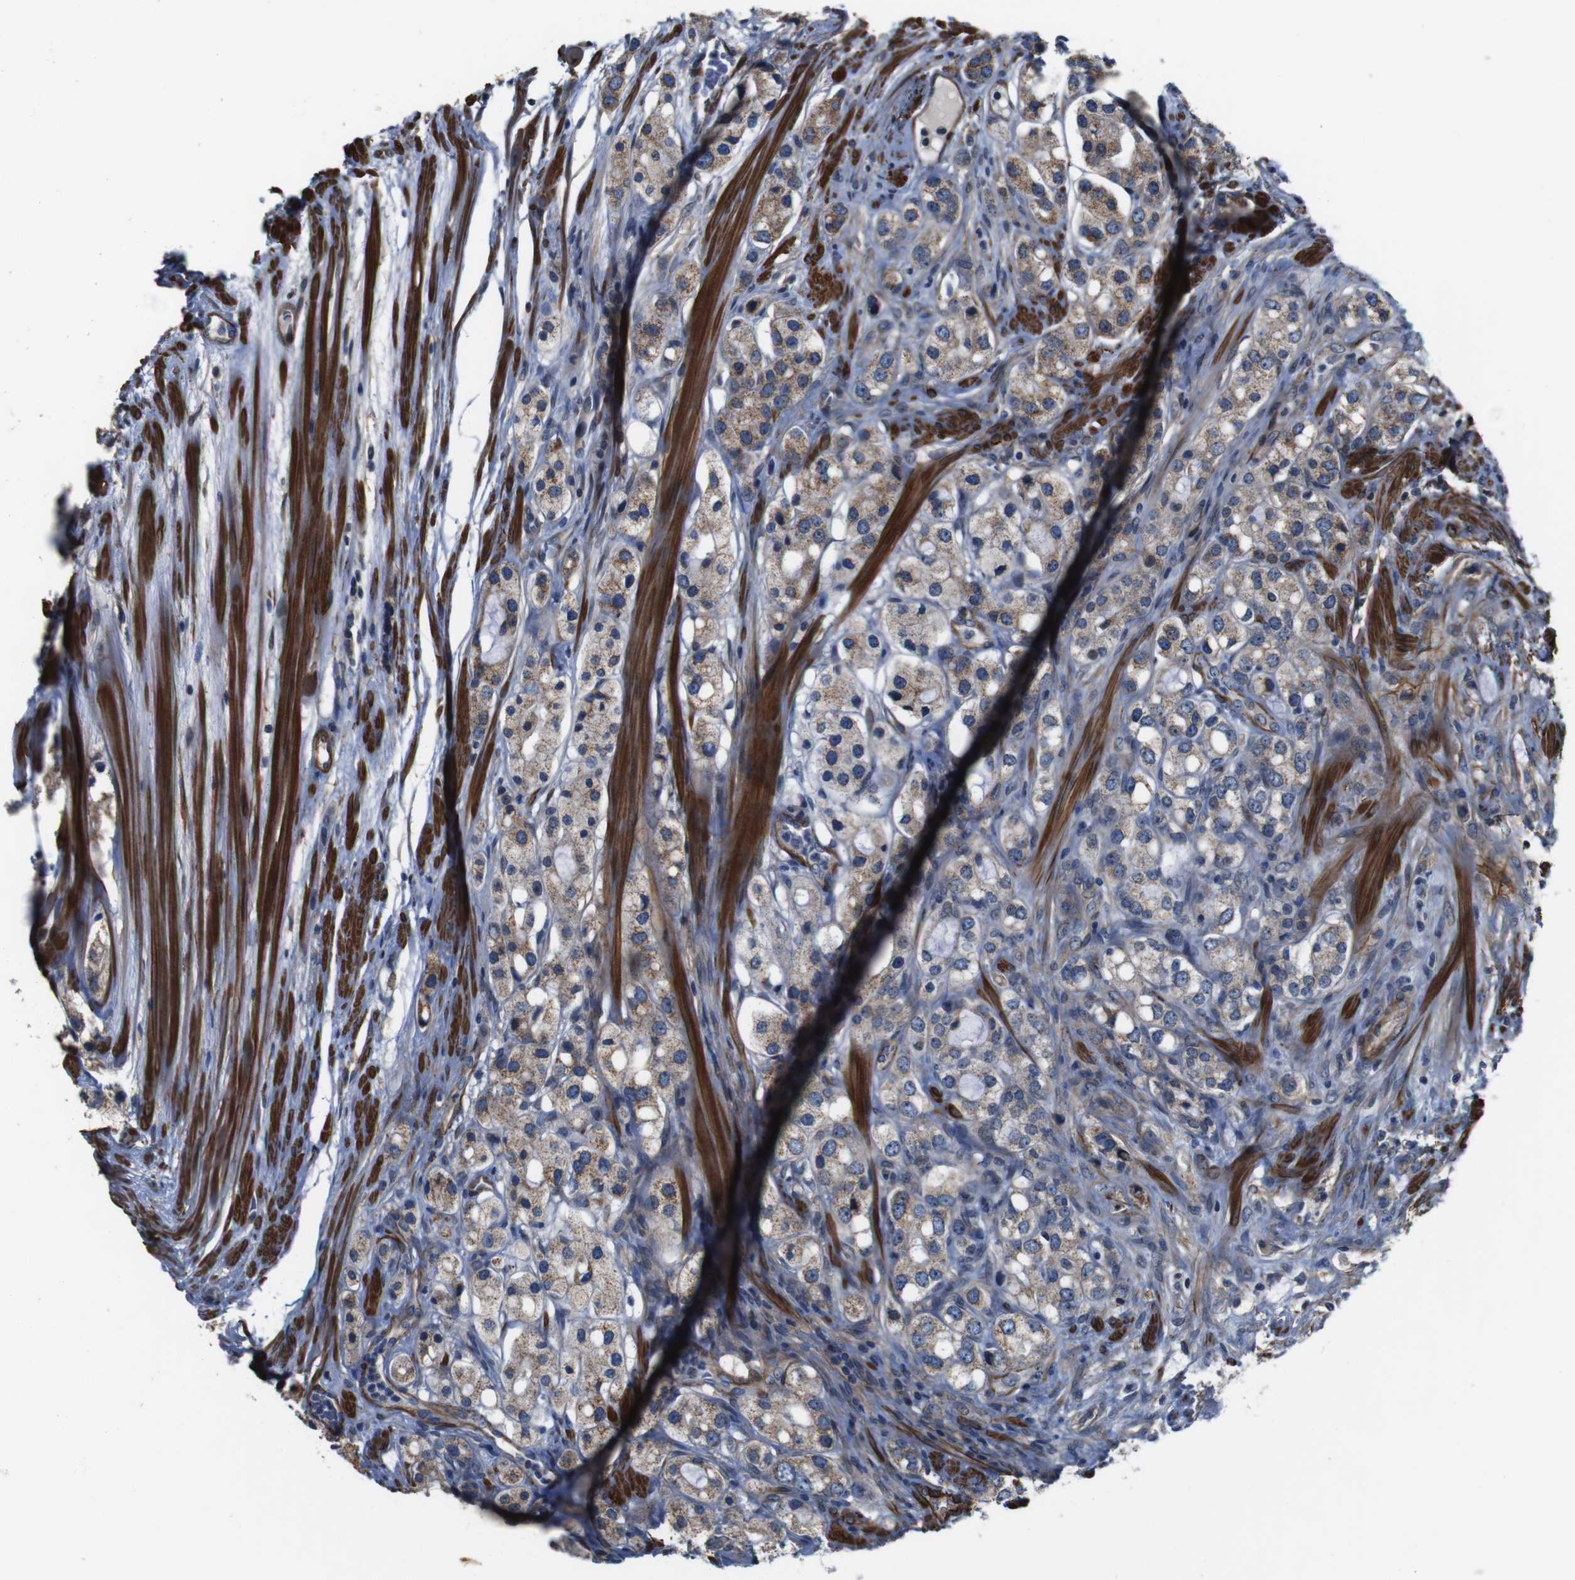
{"staining": {"intensity": "weak", "quantity": ">75%", "location": "cytoplasmic/membranous"}, "tissue": "prostate cancer", "cell_type": "Tumor cells", "image_type": "cancer", "snomed": [{"axis": "morphology", "description": "Adenocarcinoma, High grade"}, {"axis": "topography", "description": "Prostate"}], "caption": "Prostate cancer was stained to show a protein in brown. There is low levels of weak cytoplasmic/membranous staining in approximately >75% of tumor cells.", "gene": "GGT7", "patient": {"sex": "male", "age": 65}}